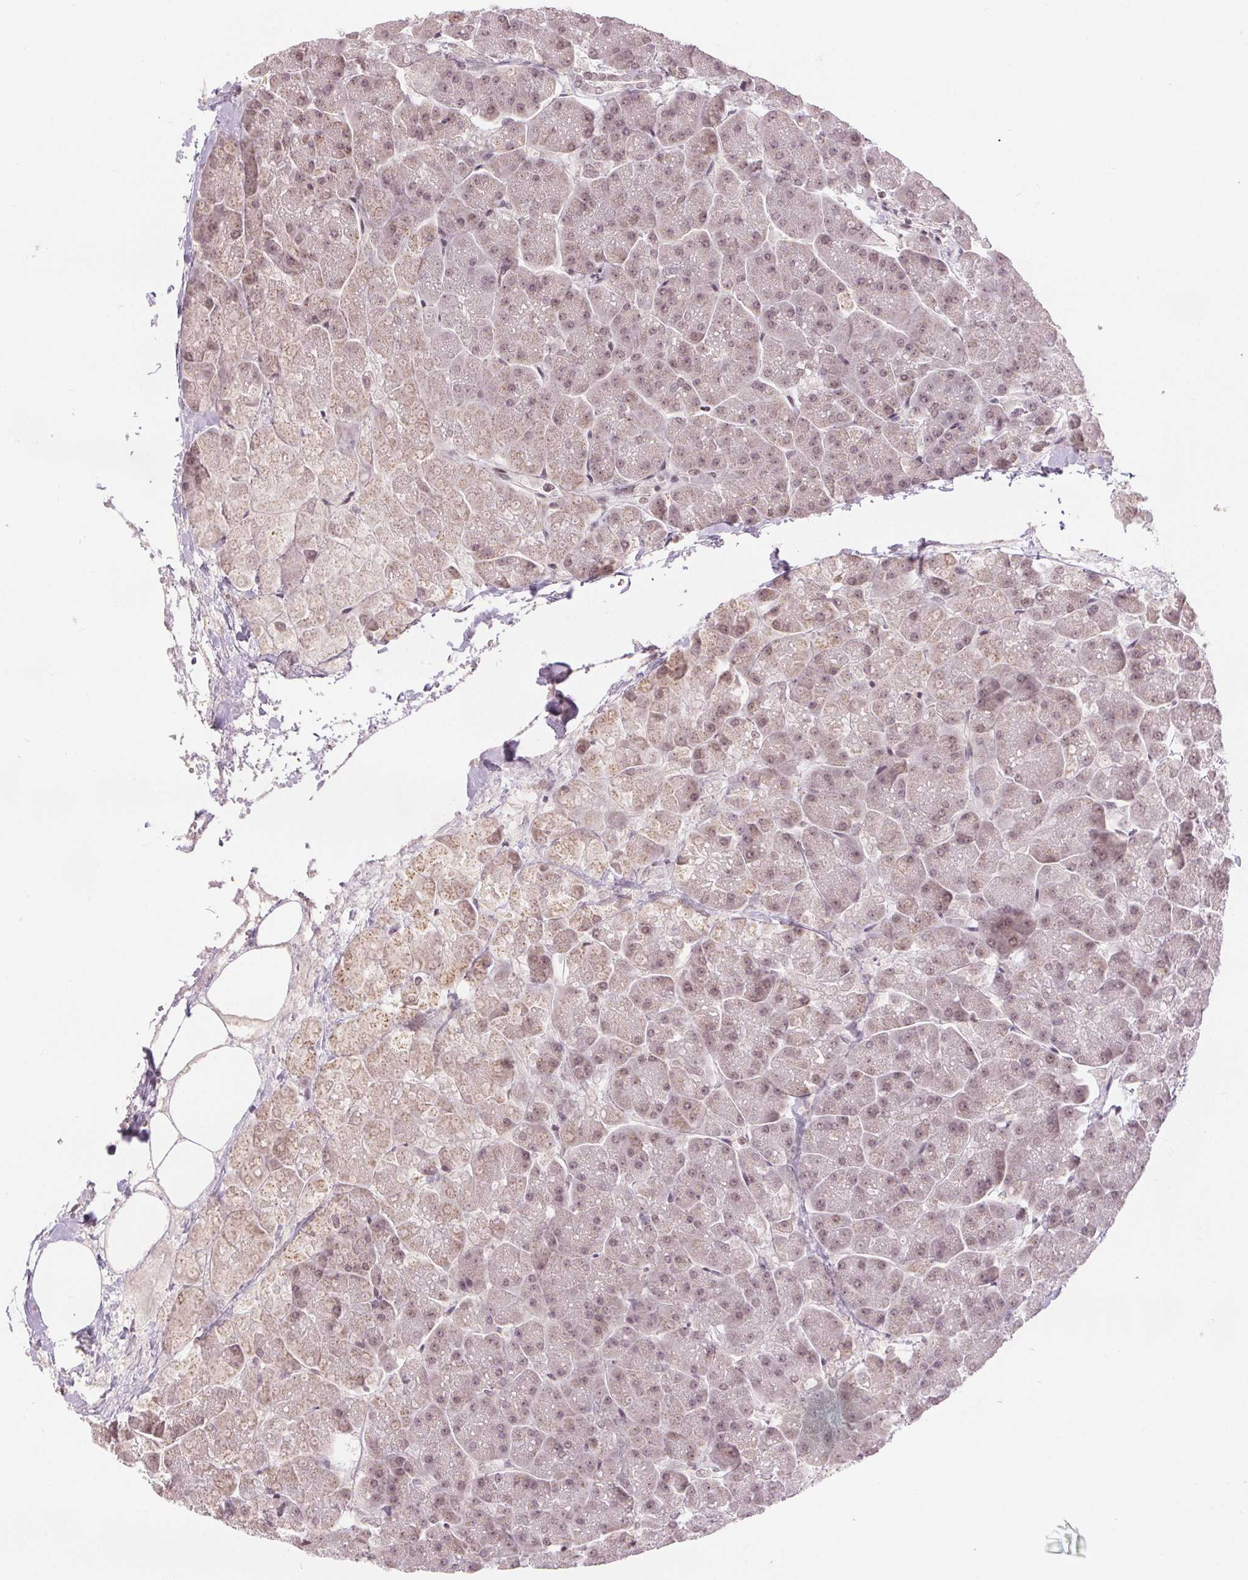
{"staining": {"intensity": "weak", "quantity": "25%-75%", "location": "nuclear"}, "tissue": "pancreas", "cell_type": "Exocrine glandular cells", "image_type": "normal", "snomed": [{"axis": "morphology", "description": "Normal tissue, NOS"}, {"axis": "topography", "description": "Pancreas"}, {"axis": "topography", "description": "Peripheral nerve tissue"}], "caption": "Immunohistochemistry (IHC) photomicrograph of unremarkable pancreas: pancreas stained using immunohistochemistry demonstrates low levels of weak protein expression localized specifically in the nuclear of exocrine glandular cells, appearing as a nuclear brown color.", "gene": "DEK", "patient": {"sex": "male", "age": 54}}